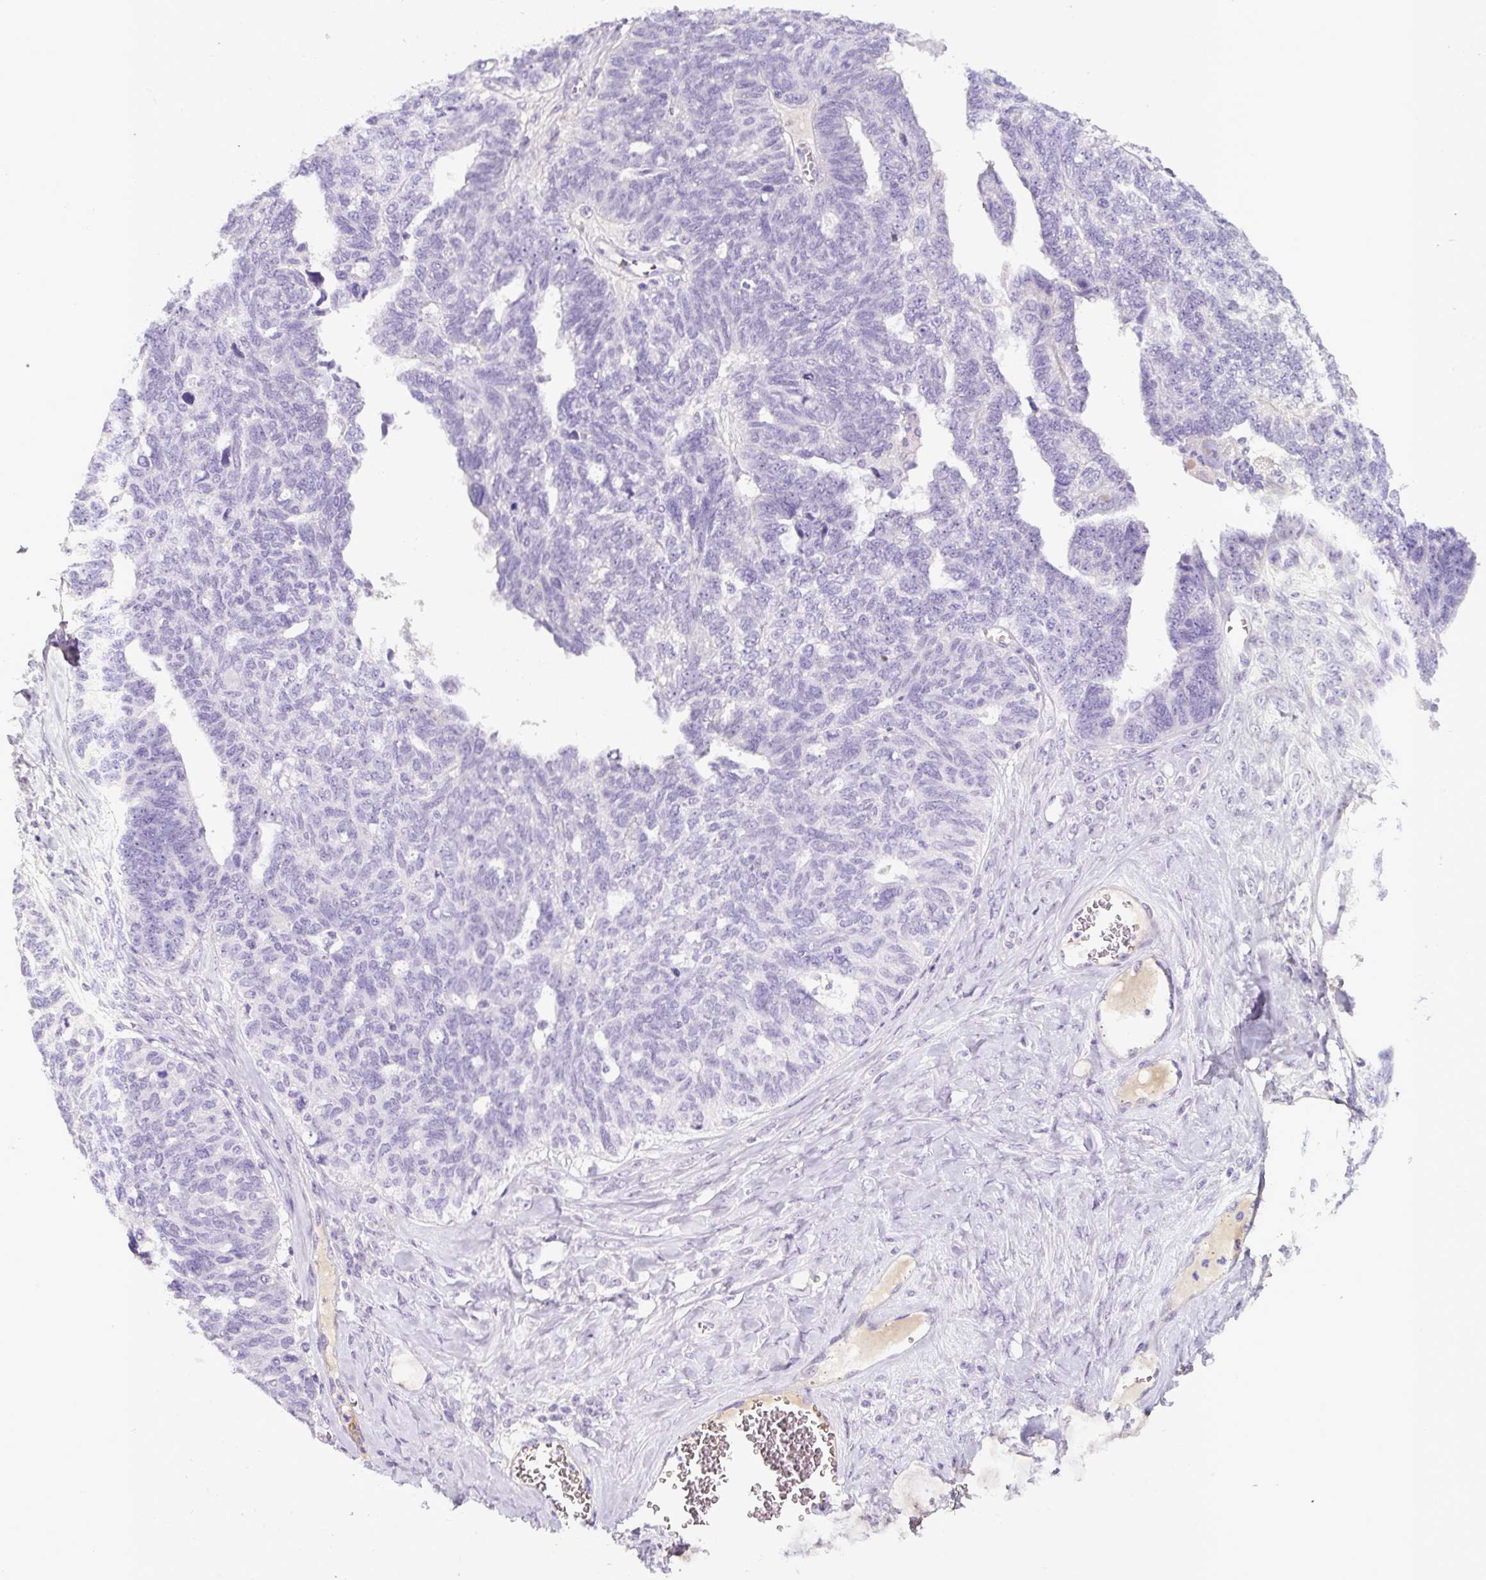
{"staining": {"intensity": "negative", "quantity": "none", "location": "none"}, "tissue": "ovarian cancer", "cell_type": "Tumor cells", "image_type": "cancer", "snomed": [{"axis": "morphology", "description": "Cystadenocarcinoma, serous, NOS"}, {"axis": "topography", "description": "Ovary"}], "caption": "A high-resolution micrograph shows IHC staining of serous cystadenocarcinoma (ovarian), which demonstrates no significant expression in tumor cells.", "gene": "OR14A2", "patient": {"sex": "female", "age": 79}}